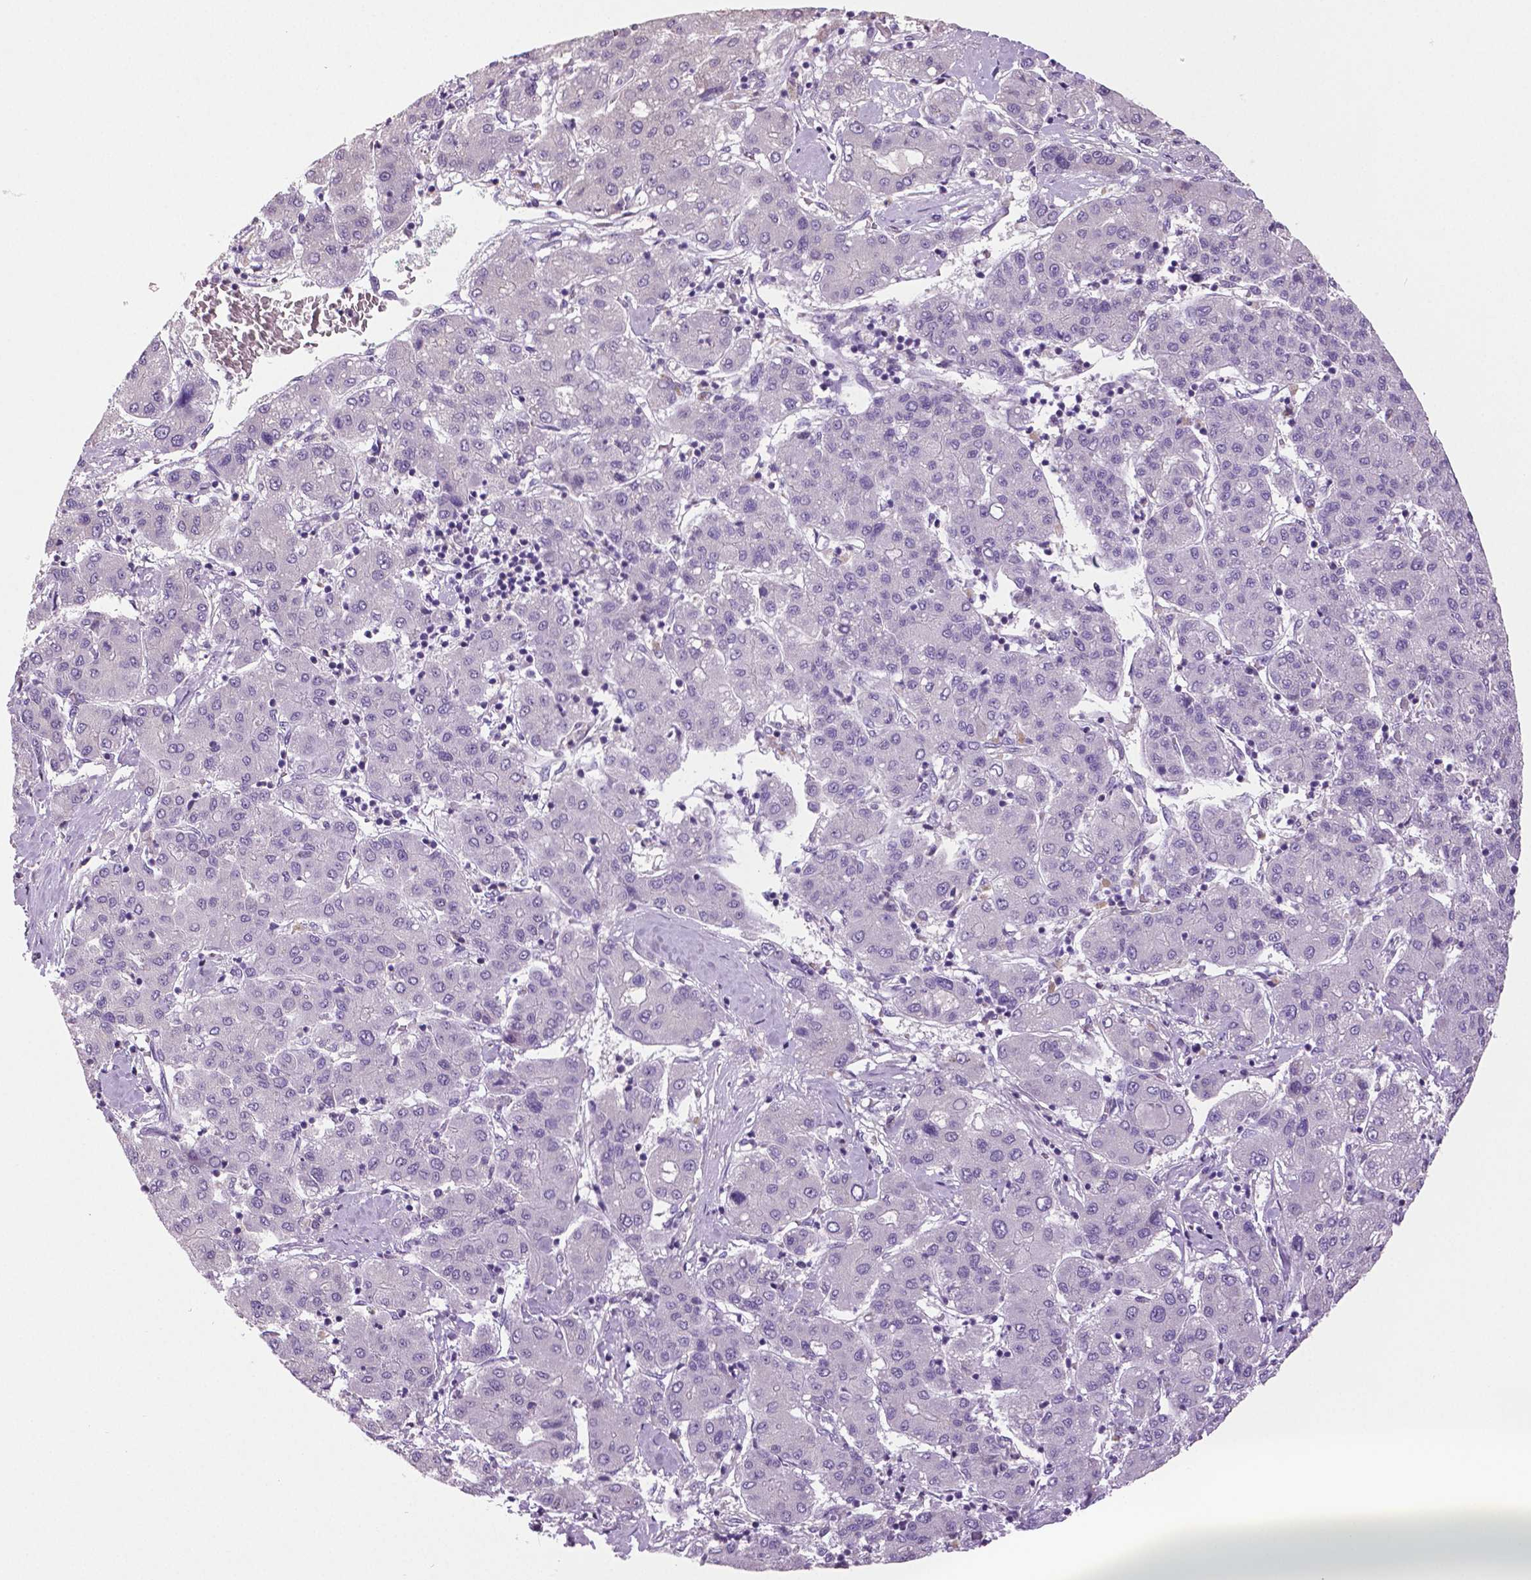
{"staining": {"intensity": "negative", "quantity": "none", "location": "none"}, "tissue": "liver cancer", "cell_type": "Tumor cells", "image_type": "cancer", "snomed": [{"axis": "morphology", "description": "Carcinoma, Hepatocellular, NOS"}, {"axis": "topography", "description": "Liver"}], "caption": "IHC micrograph of human liver cancer stained for a protein (brown), which displays no positivity in tumor cells.", "gene": "DNAH12", "patient": {"sex": "male", "age": 65}}